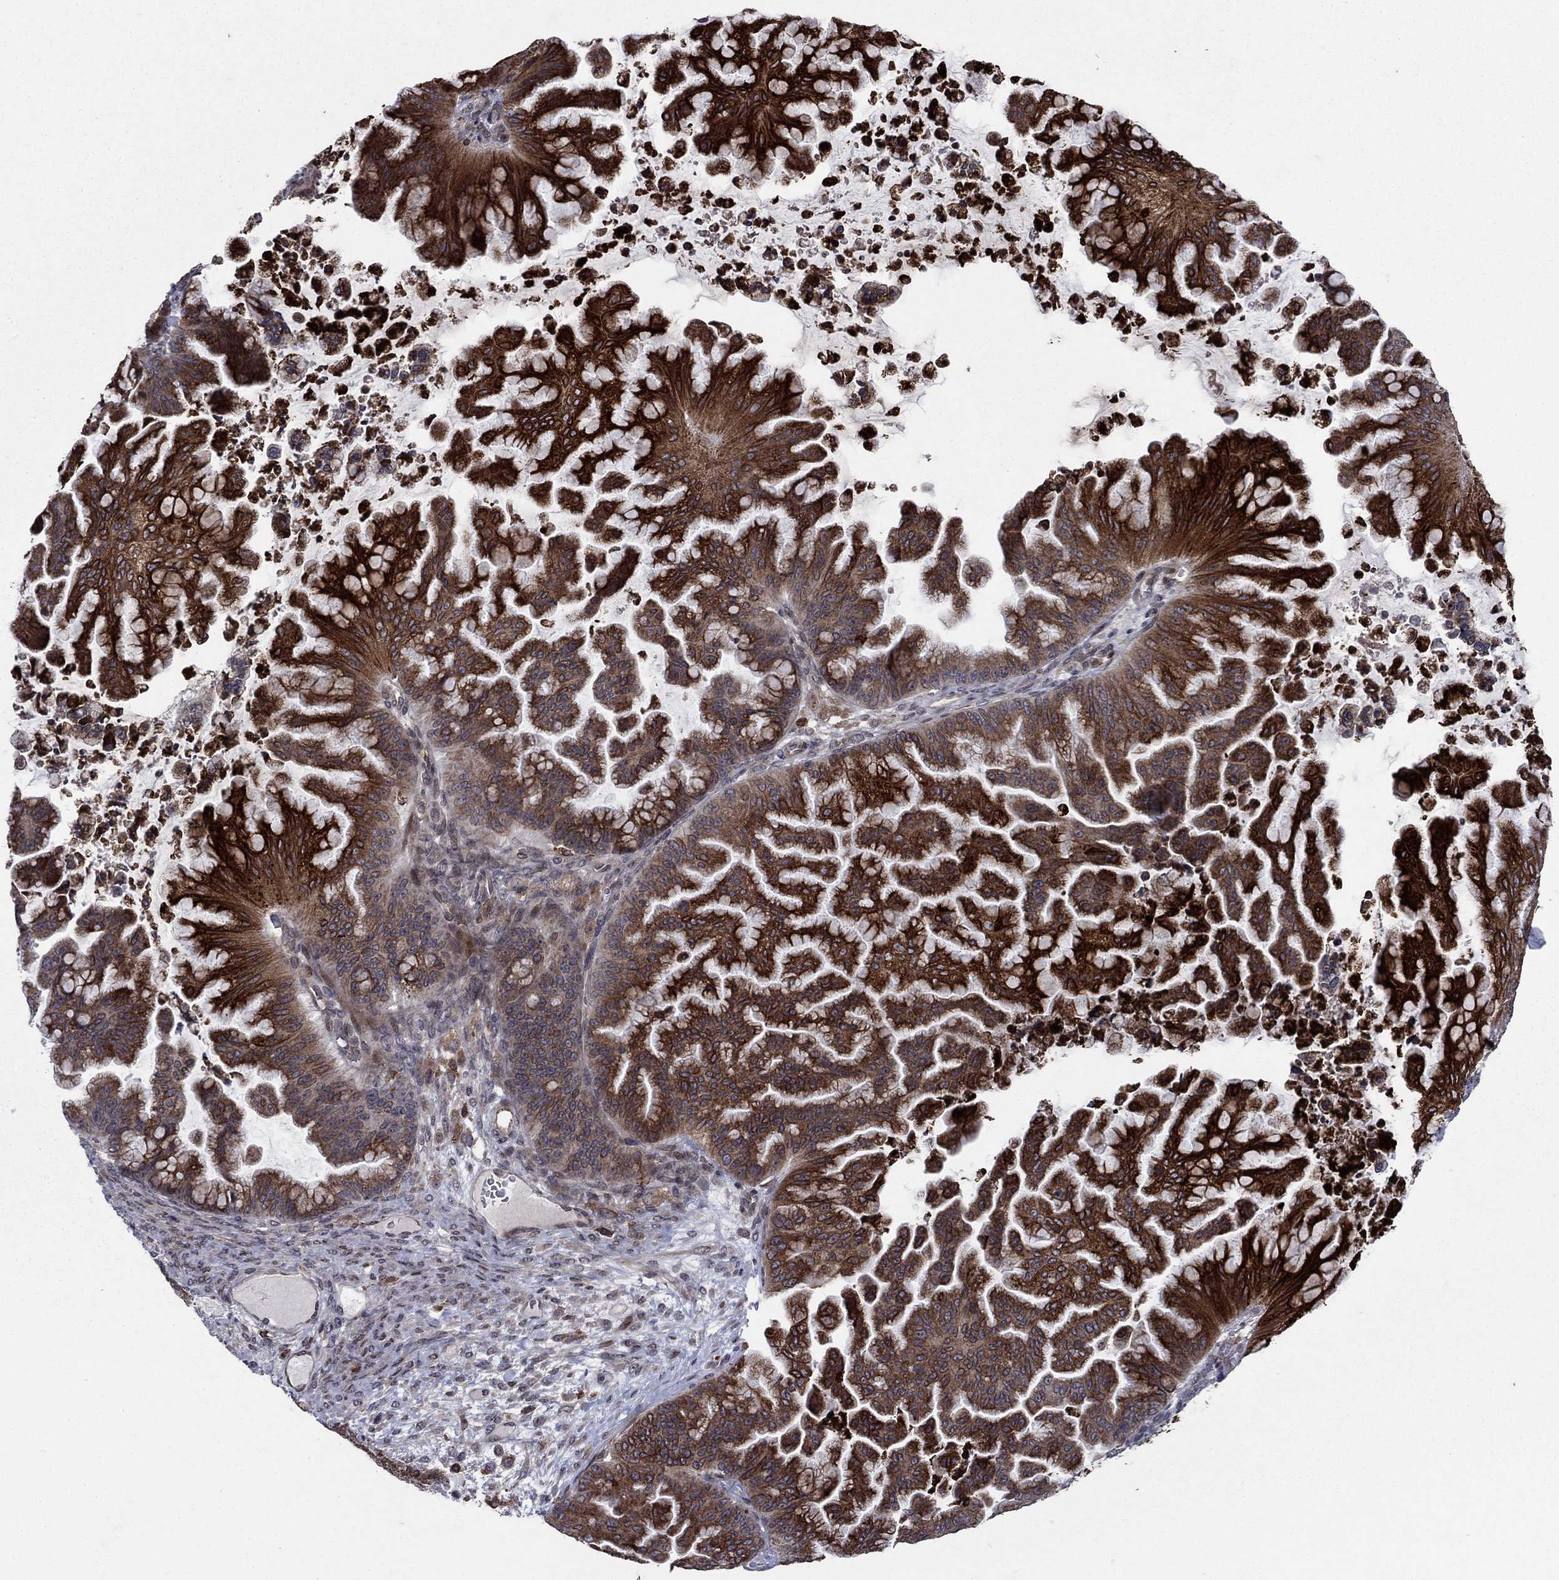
{"staining": {"intensity": "strong", "quantity": ">75%", "location": "cytoplasmic/membranous"}, "tissue": "ovarian cancer", "cell_type": "Tumor cells", "image_type": "cancer", "snomed": [{"axis": "morphology", "description": "Cystadenocarcinoma, mucinous, NOS"}, {"axis": "topography", "description": "Ovary"}], "caption": "DAB (3,3'-diaminobenzidine) immunohistochemical staining of human ovarian mucinous cystadenocarcinoma displays strong cytoplasmic/membranous protein expression in approximately >75% of tumor cells.", "gene": "DHRS7", "patient": {"sex": "female", "age": 67}}